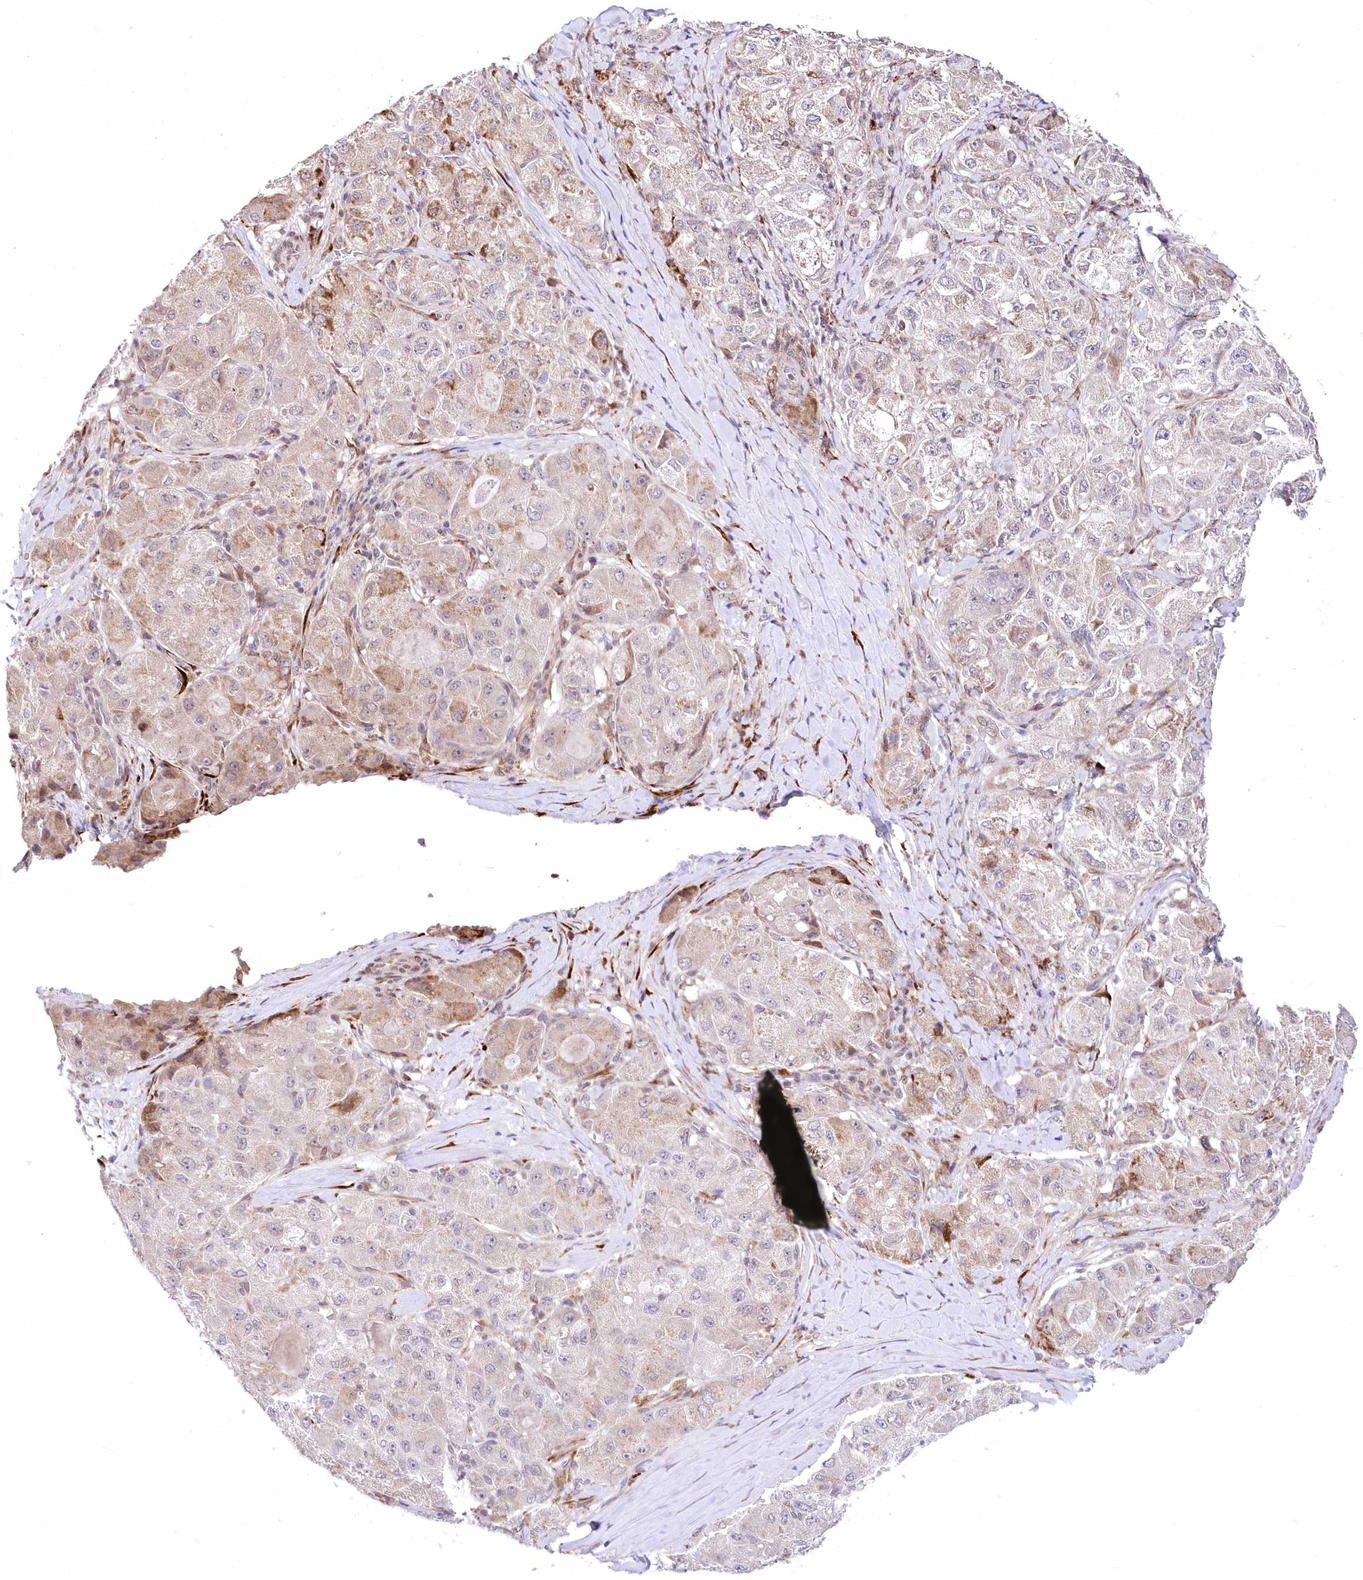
{"staining": {"intensity": "weak", "quantity": "25%-75%", "location": "cytoplasmic/membranous"}, "tissue": "liver cancer", "cell_type": "Tumor cells", "image_type": "cancer", "snomed": [{"axis": "morphology", "description": "Carcinoma, Hepatocellular, NOS"}, {"axis": "topography", "description": "Liver"}], "caption": "Immunohistochemistry image of human liver cancer (hepatocellular carcinoma) stained for a protein (brown), which demonstrates low levels of weak cytoplasmic/membranous expression in approximately 25%-75% of tumor cells.", "gene": "LDB1", "patient": {"sex": "male", "age": 80}}